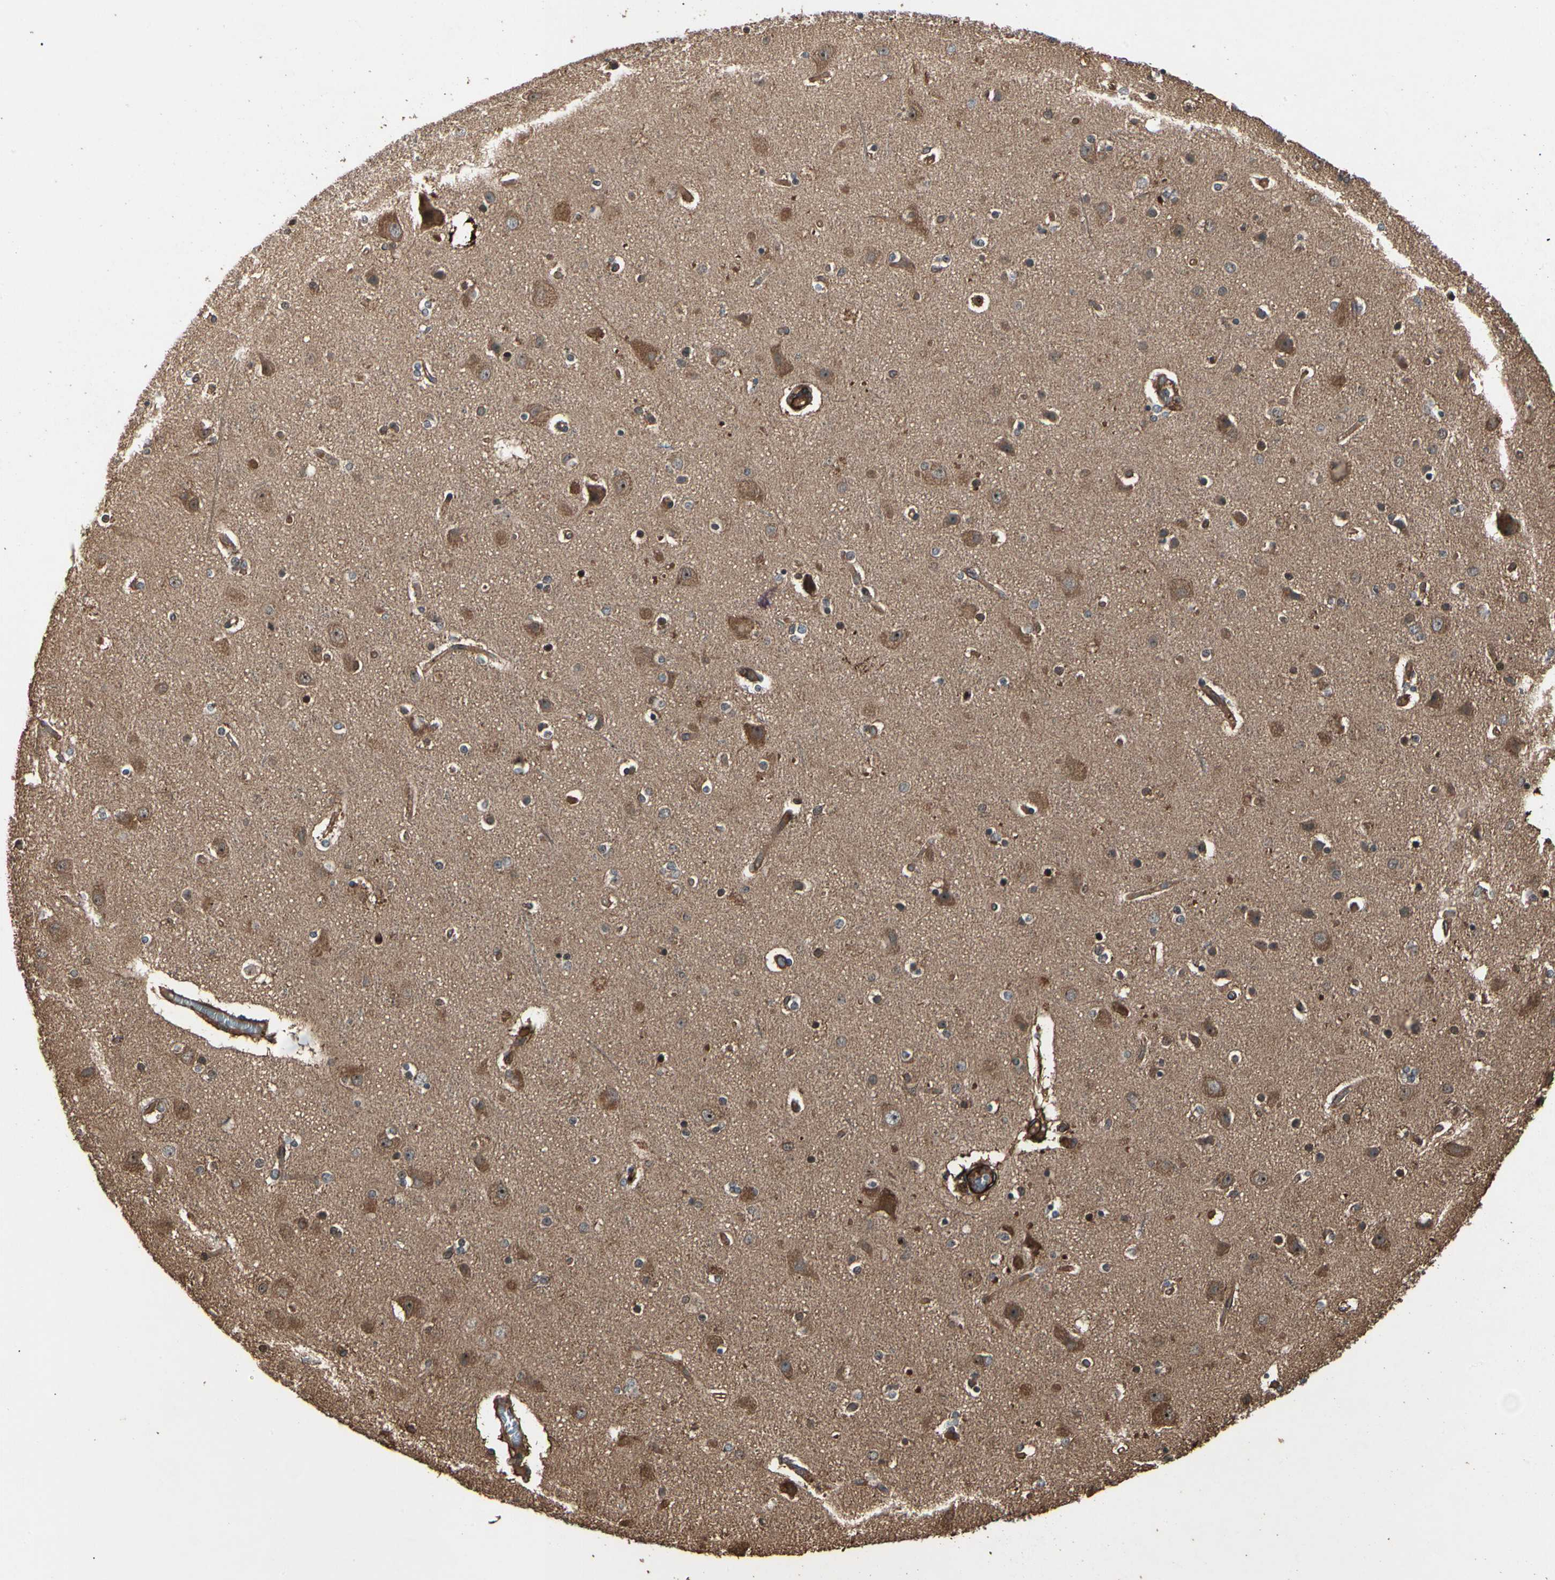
{"staining": {"intensity": "strong", "quantity": ">75%", "location": "cytoplasmic/membranous"}, "tissue": "cerebral cortex", "cell_type": "Endothelial cells", "image_type": "normal", "snomed": [{"axis": "morphology", "description": "Normal tissue, NOS"}, {"axis": "topography", "description": "Cerebral cortex"}], "caption": "Immunohistochemical staining of benign cerebral cortex displays strong cytoplasmic/membranous protein expression in approximately >75% of endothelial cells.", "gene": "AGBL2", "patient": {"sex": "female", "age": 54}}